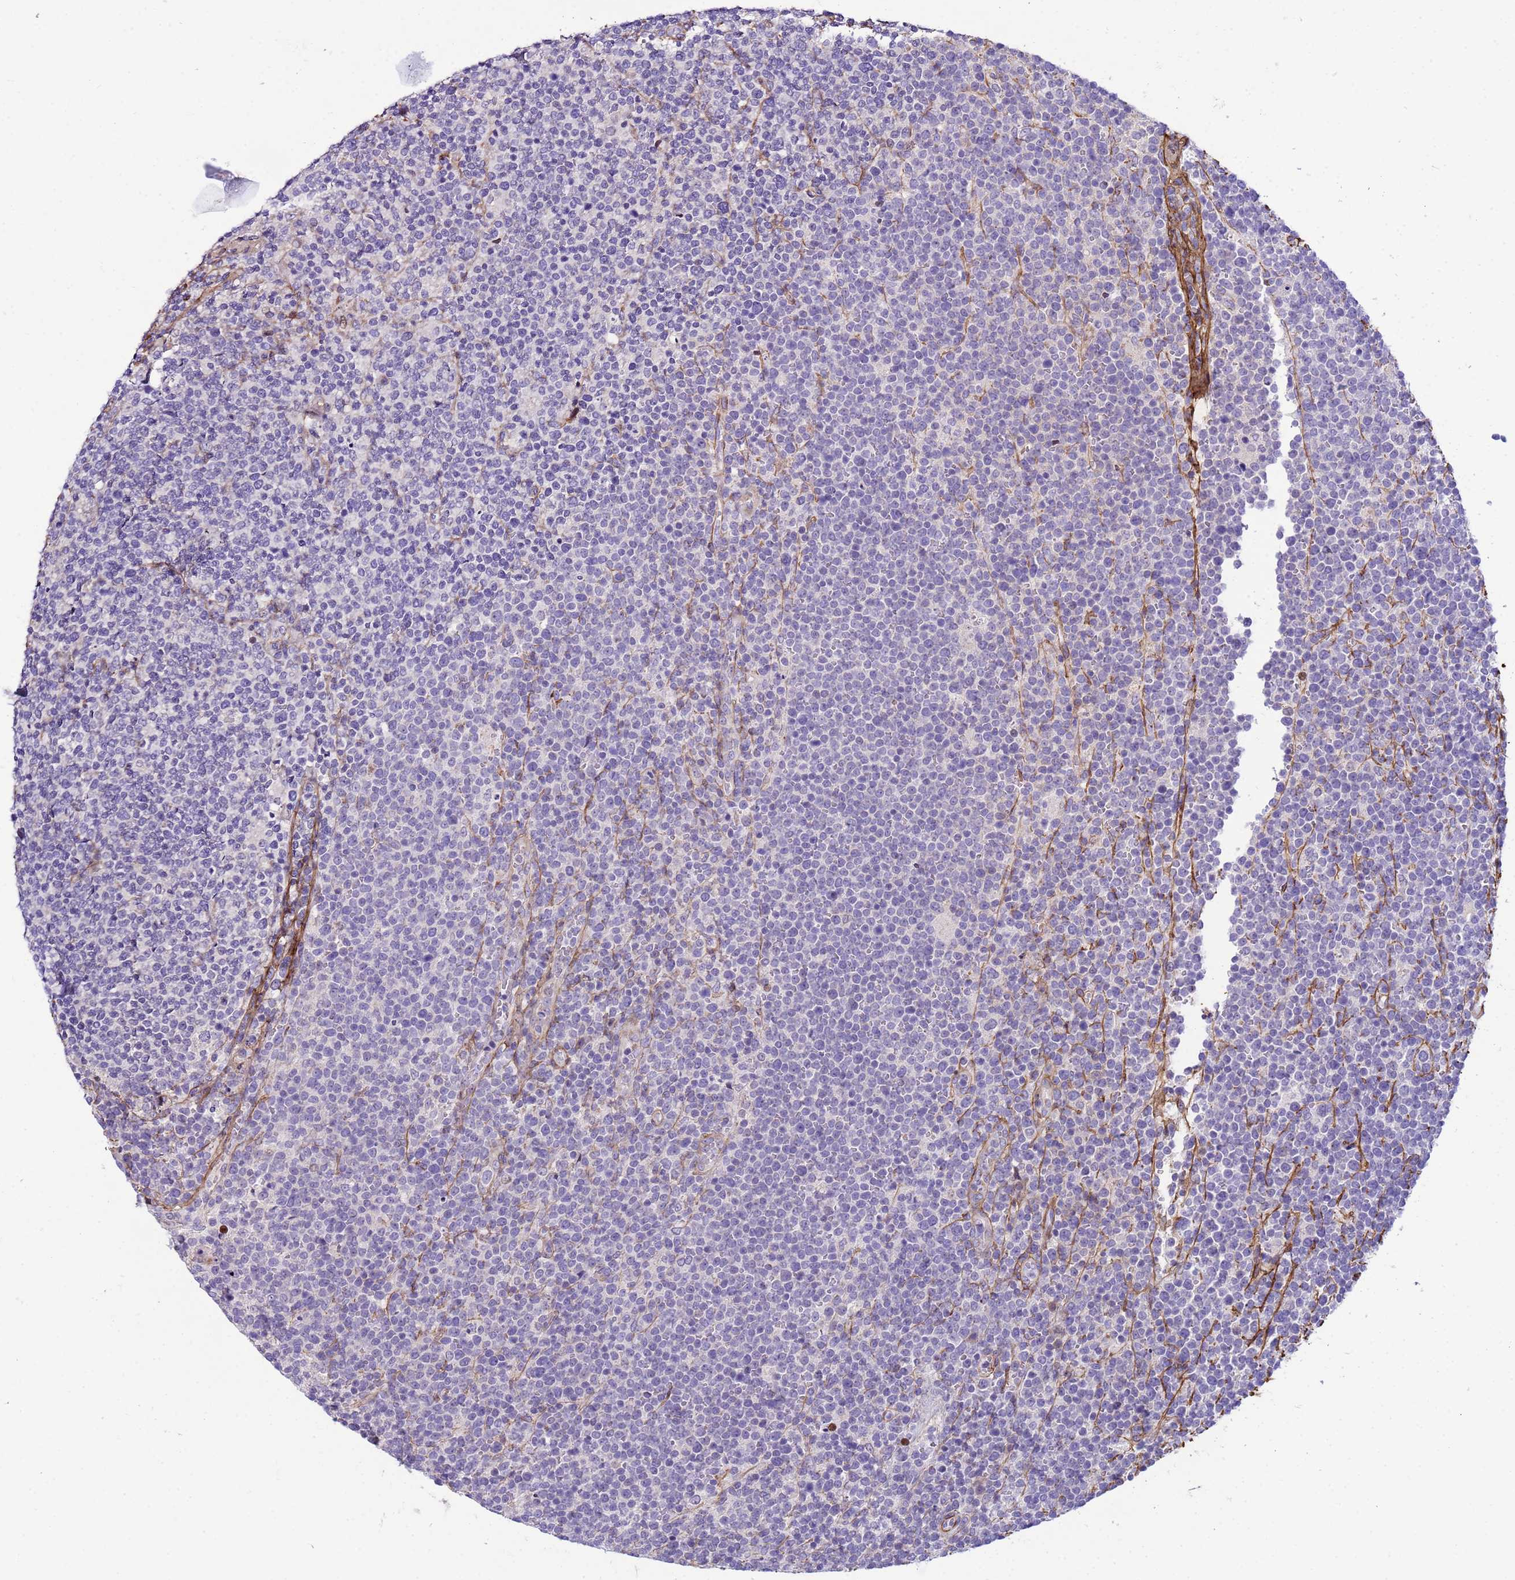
{"staining": {"intensity": "negative", "quantity": "none", "location": "none"}, "tissue": "lymphoma", "cell_type": "Tumor cells", "image_type": "cancer", "snomed": [{"axis": "morphology", "description": "Malignant lymphoma, non-Hodgkin's type, High grade"}, {"axis": "topography", "description": "Lymph node"}], "caption": "High power microscopy micrograph of an immunohistochemistry photomicrograph of malignant lymphoma, non-Hodgkin's type (high-grade), revealing no significant staining in tumor cells. (Brightfield microscopy of DAB IHC at high magnification).", "gene": "P2RX7", "patient": {"sex": "male", "age": 61}}